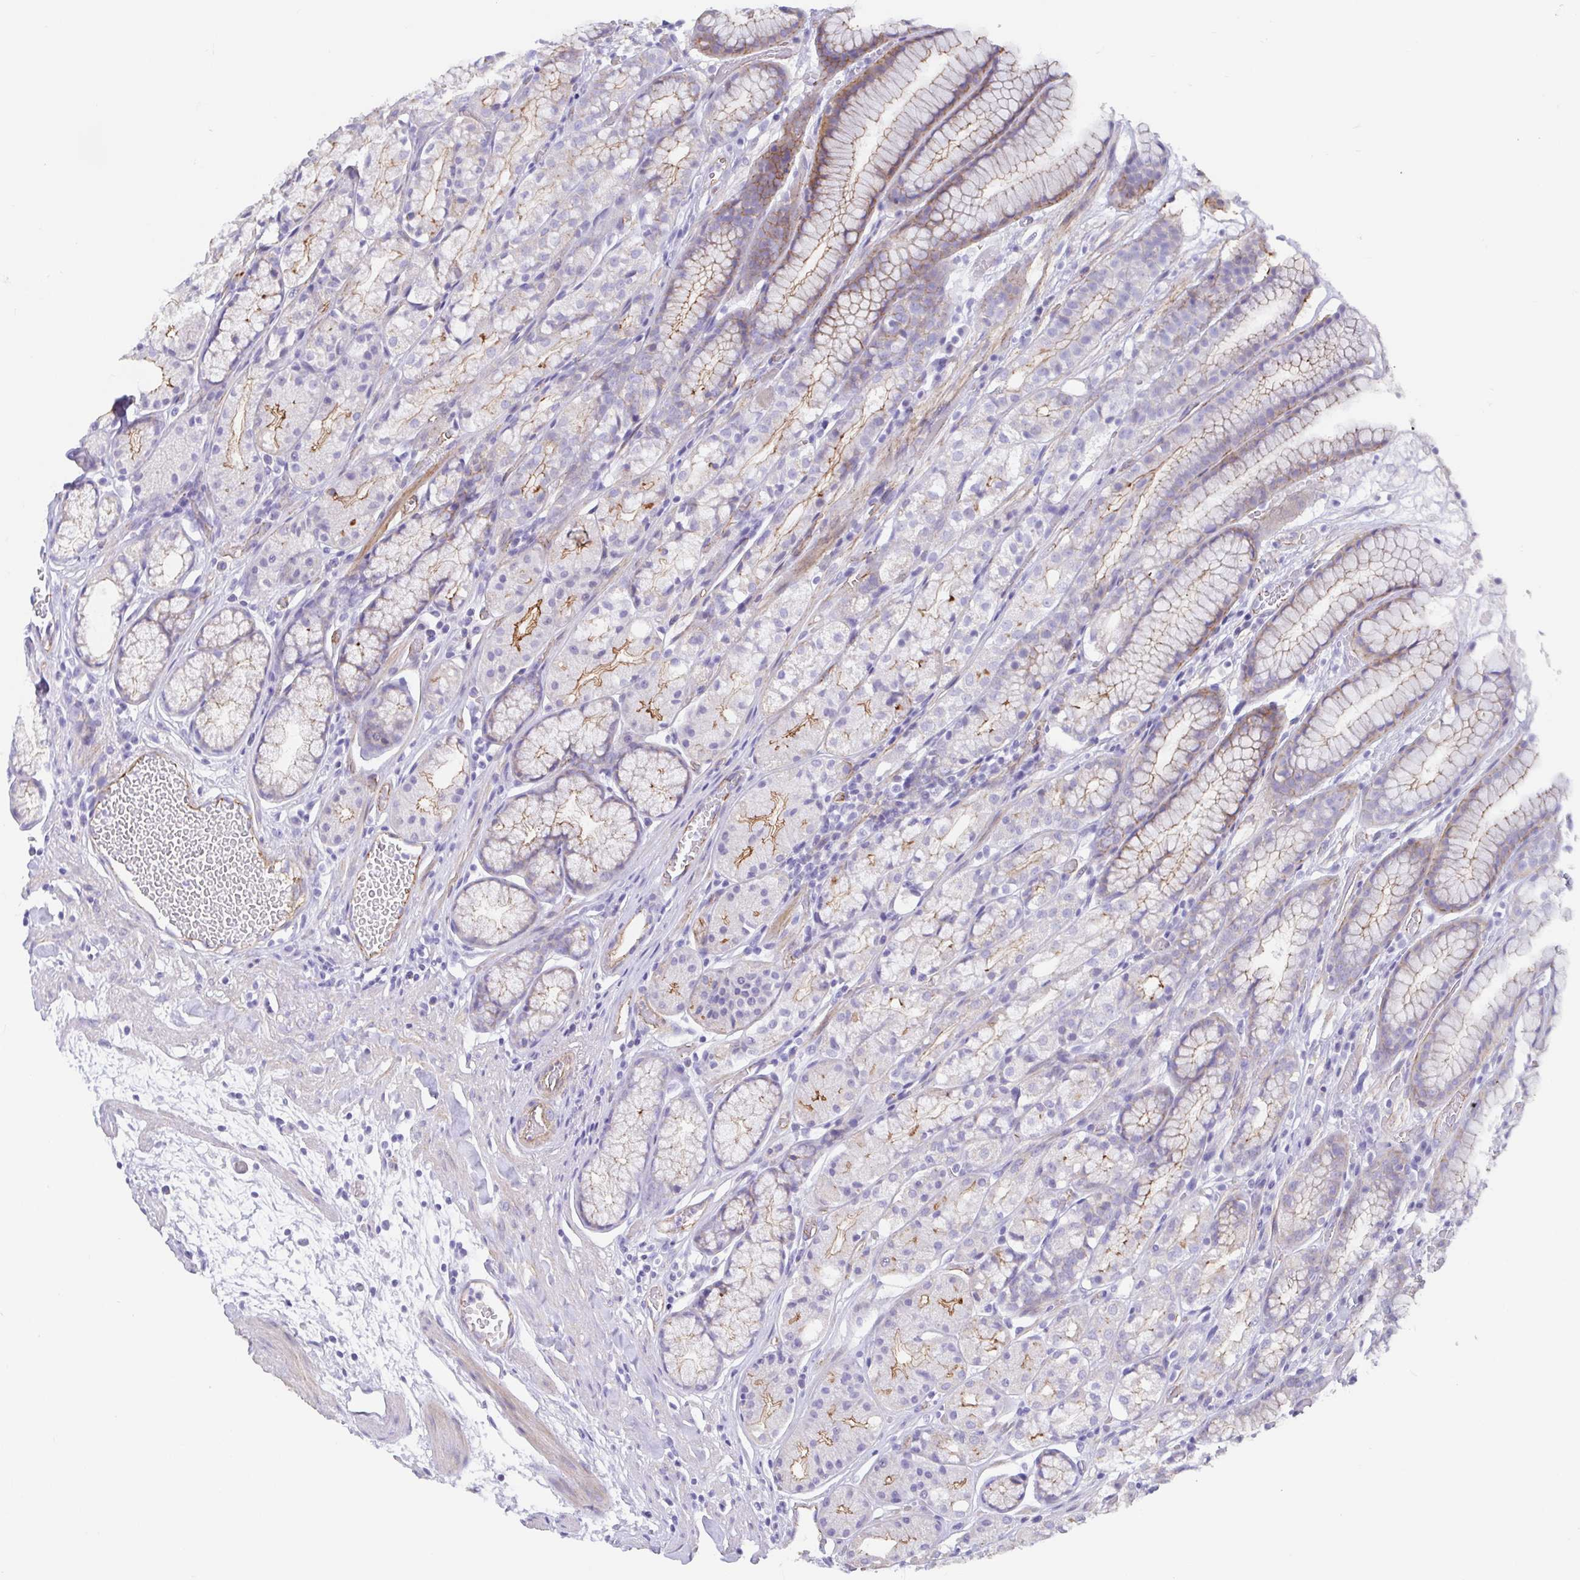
{"staining": {"intensity": "moderate", "quantity": "25%-75%", "location": "cytoplasmic/membranous"}, "tissue": "stomach", "cell_type": "Glandular cells", "image_type": "normal", "snomed": [{"axis": "morphology", "description": "Normal tissue, NOS"}, {"axis": "topography", "description": "Smooth muscle"}, {"axis": "topography", "description": "Stomach"}], "caption": "Immunohistochemistry (IHC) of normal human stomach shows medium levels of moderate cytoplasmic/membranous positivity in approximately 25%-75% of glandular cells. (DAB = brown stain, brightfield microscopy at high magnification).", "gene": "TRAM2", "patient": {"sex": "male", "age": 70}}